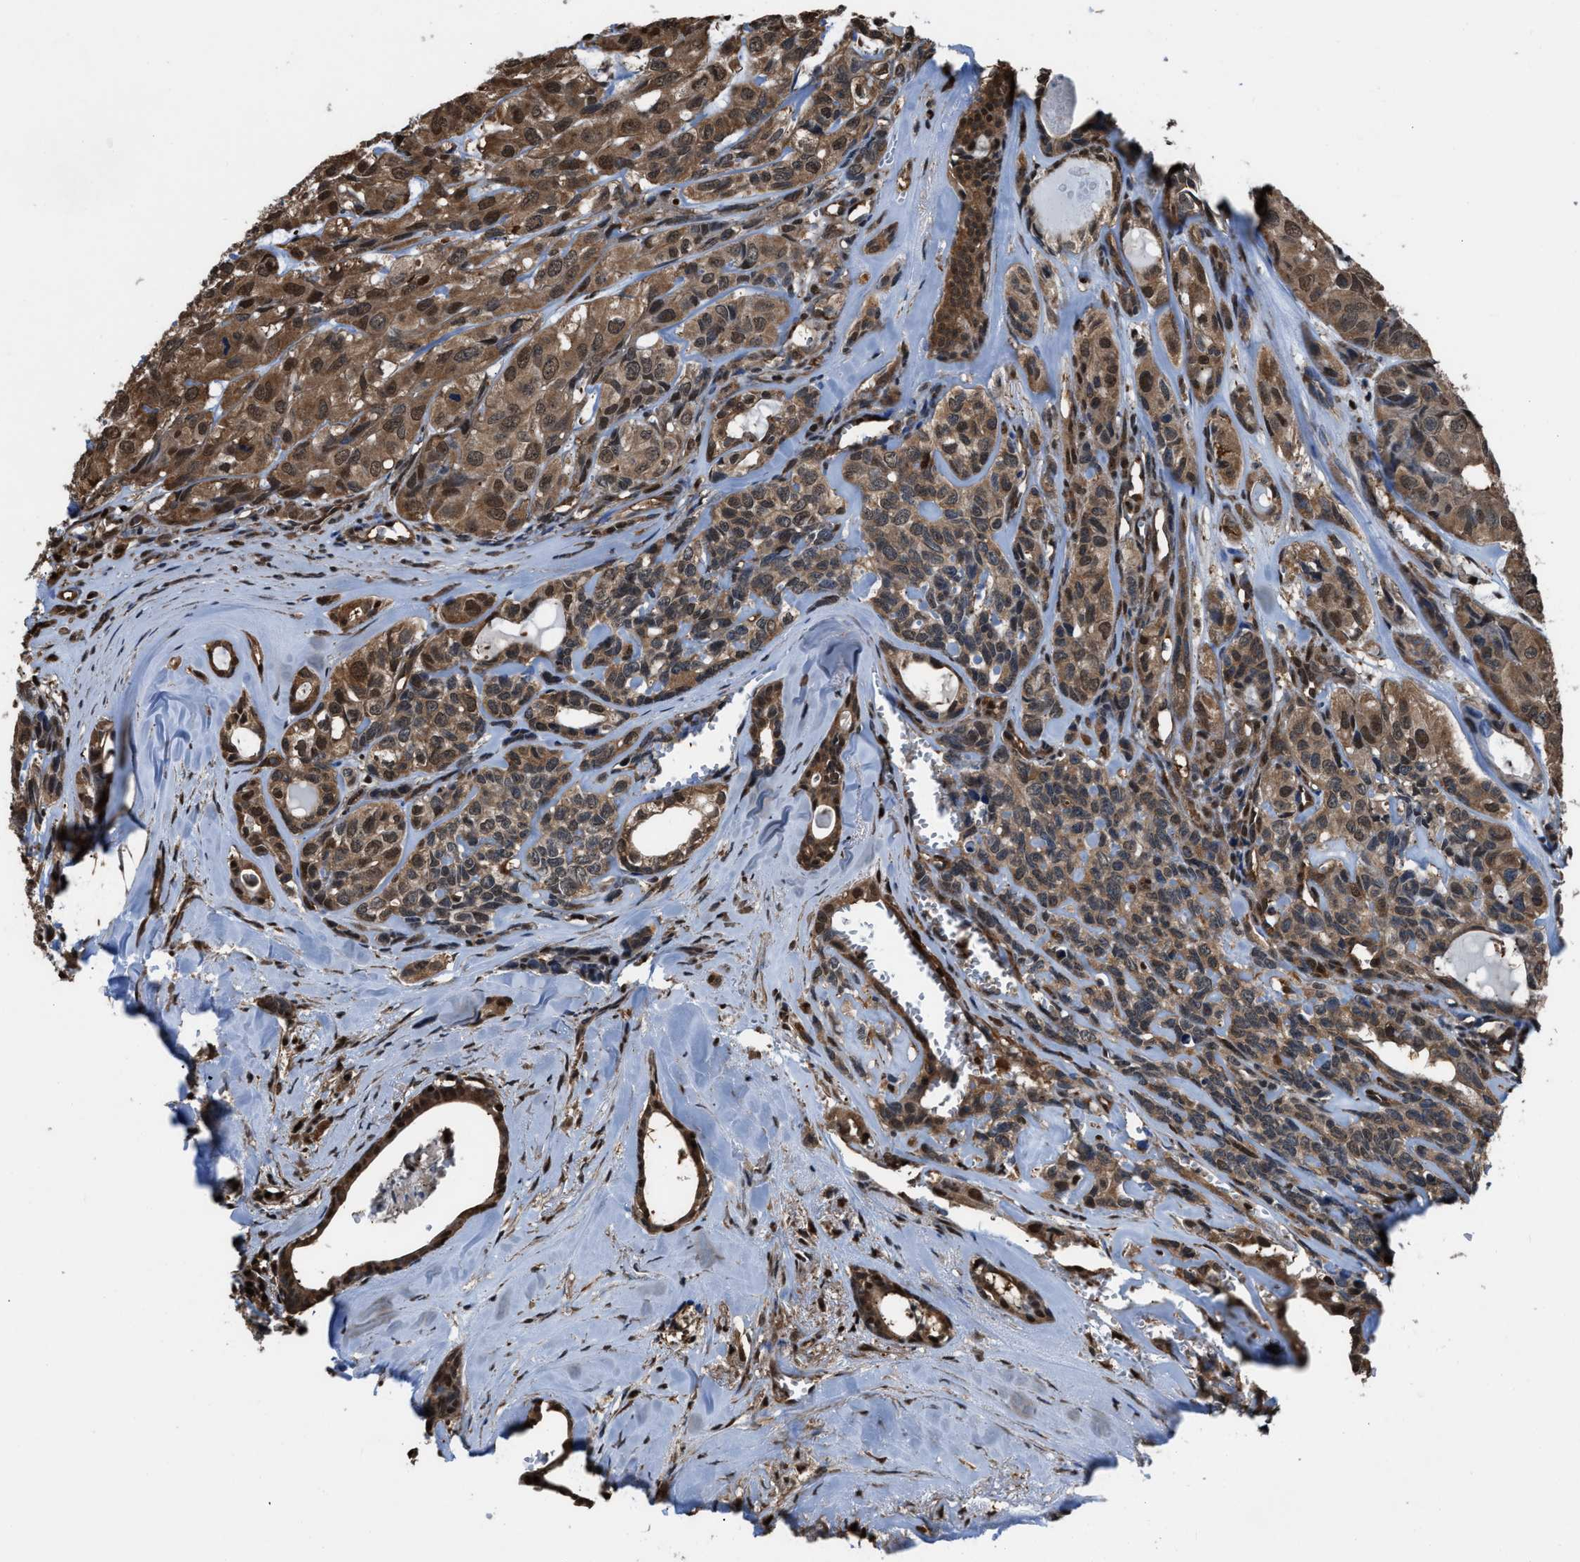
{"staining": {"intensity": "moderate", "quantity": ">75%", "location": "cytoplasmic/membranous,nuclear"}, "tissue": "head and neck cancer", "cell_type": "Tumor cells", "image_type": "cancer", "snomed": [{"axis": "morphology", "description": "Adenocarcinoma, NOS"}, {"axis": "topography", "description": "Salivary gland, NOS"}, {"axis": "topography", "description": "Head-Neck"}], "caption": "The photomicrograph reveals immunohistochemical staining of head and neck cancer. There is moderate cytoplasmic/membranous and nuclear expression is present in about >75% of tumor cells.", "gene": "FNTA", "patient": {"sex": "female", "age": 76}}